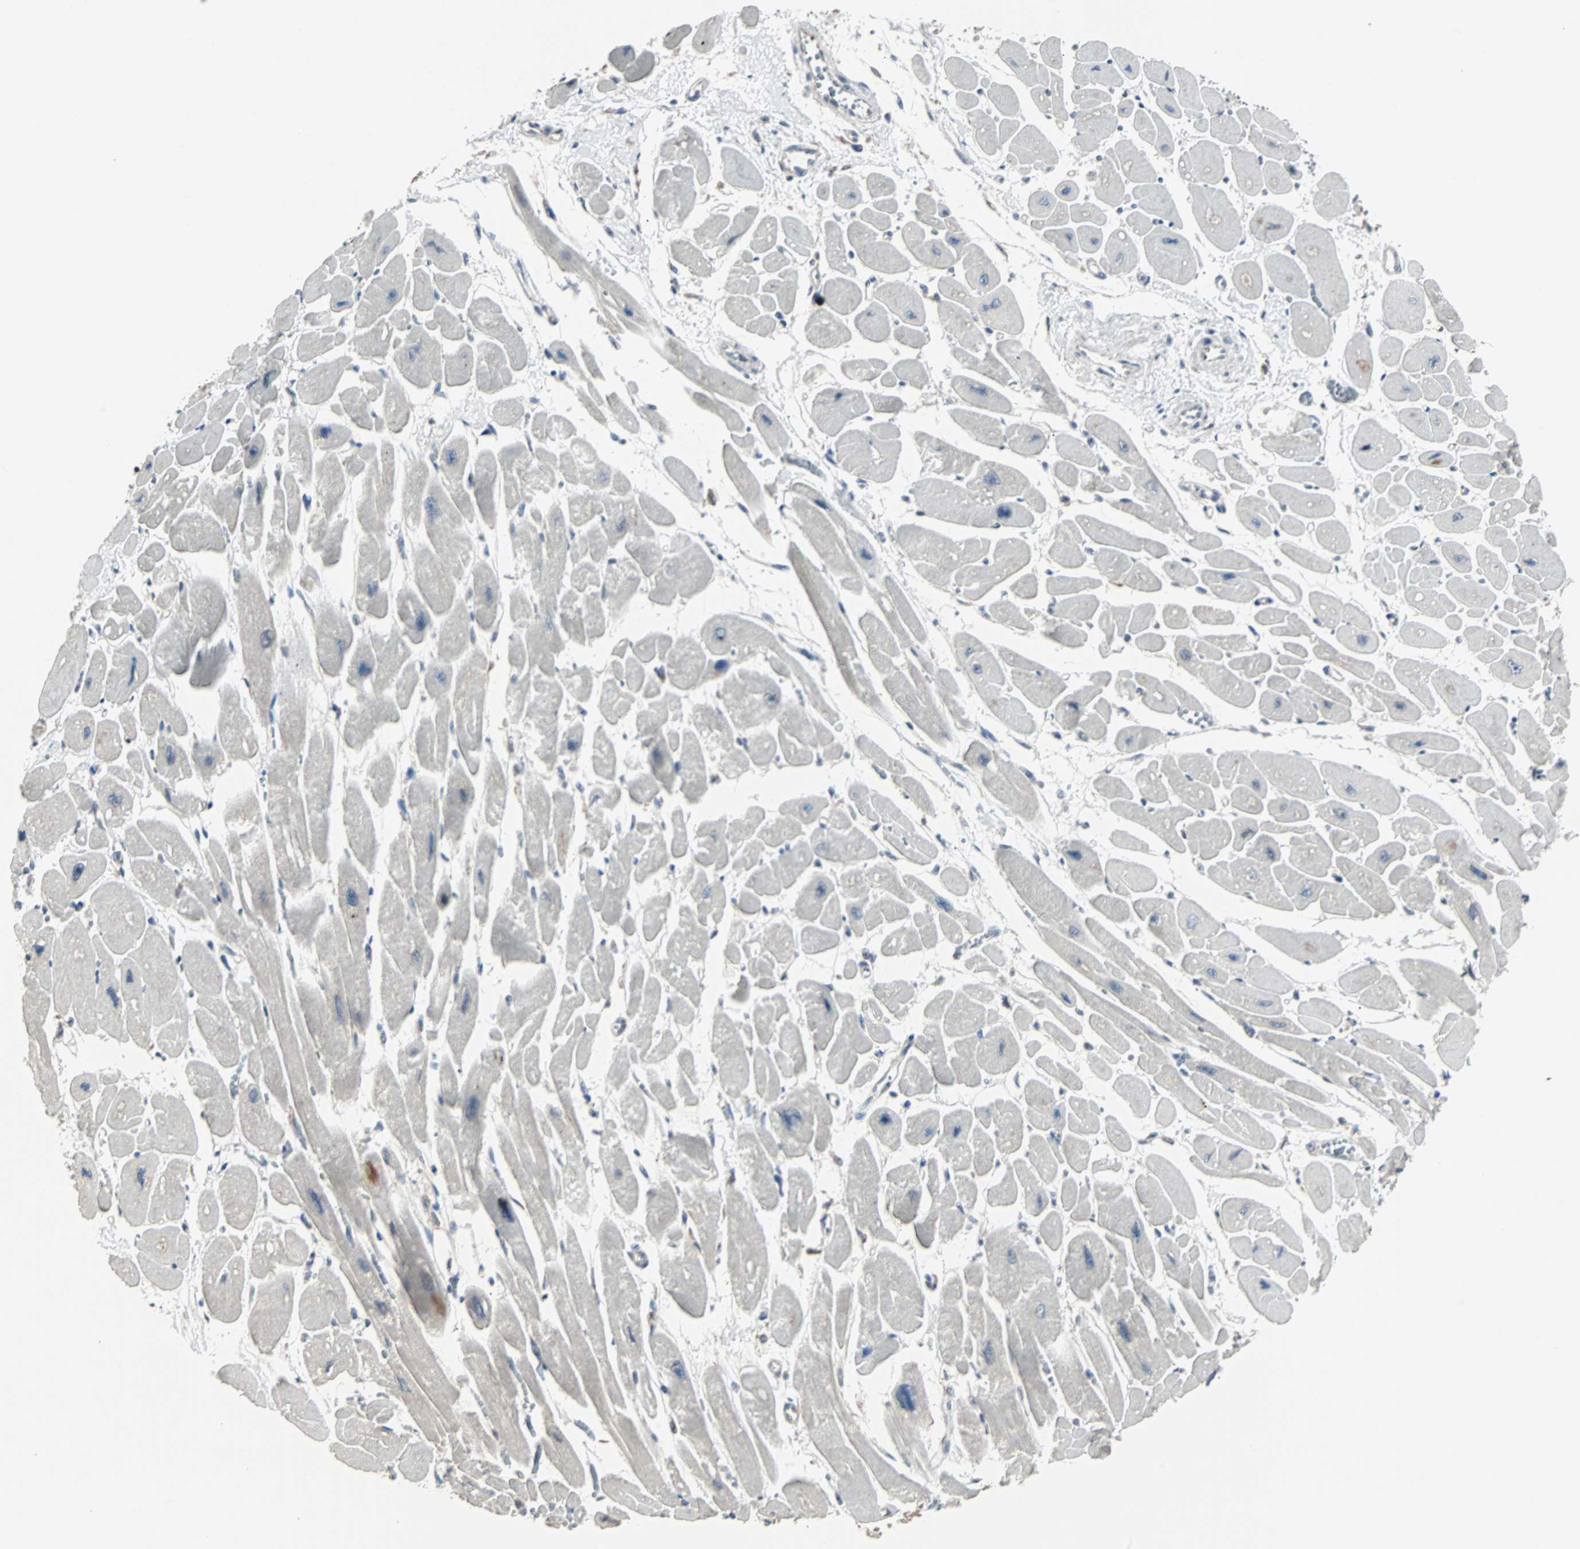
{"staining": {"intensity": "negative", "quantity": "none", "location": "none"}, "tissue": "heart muscle", "cell_type": "Cardiomyocytes", "image_type": "normal", "snomed": [{"axis": "morphology", "description": "Normal tissue, NOS"}, {"axis": "topography", "description": "Heart"}], "caption": "Benign heart muscle was stained to show a protein in brown. There is no significant staining in cardiomyocytes. (Brightfield microscopy of DAB immunohistochemistry at high magnification).", "gene": "TERF2IP", "patient": {"sex": "female", "age": 54}}